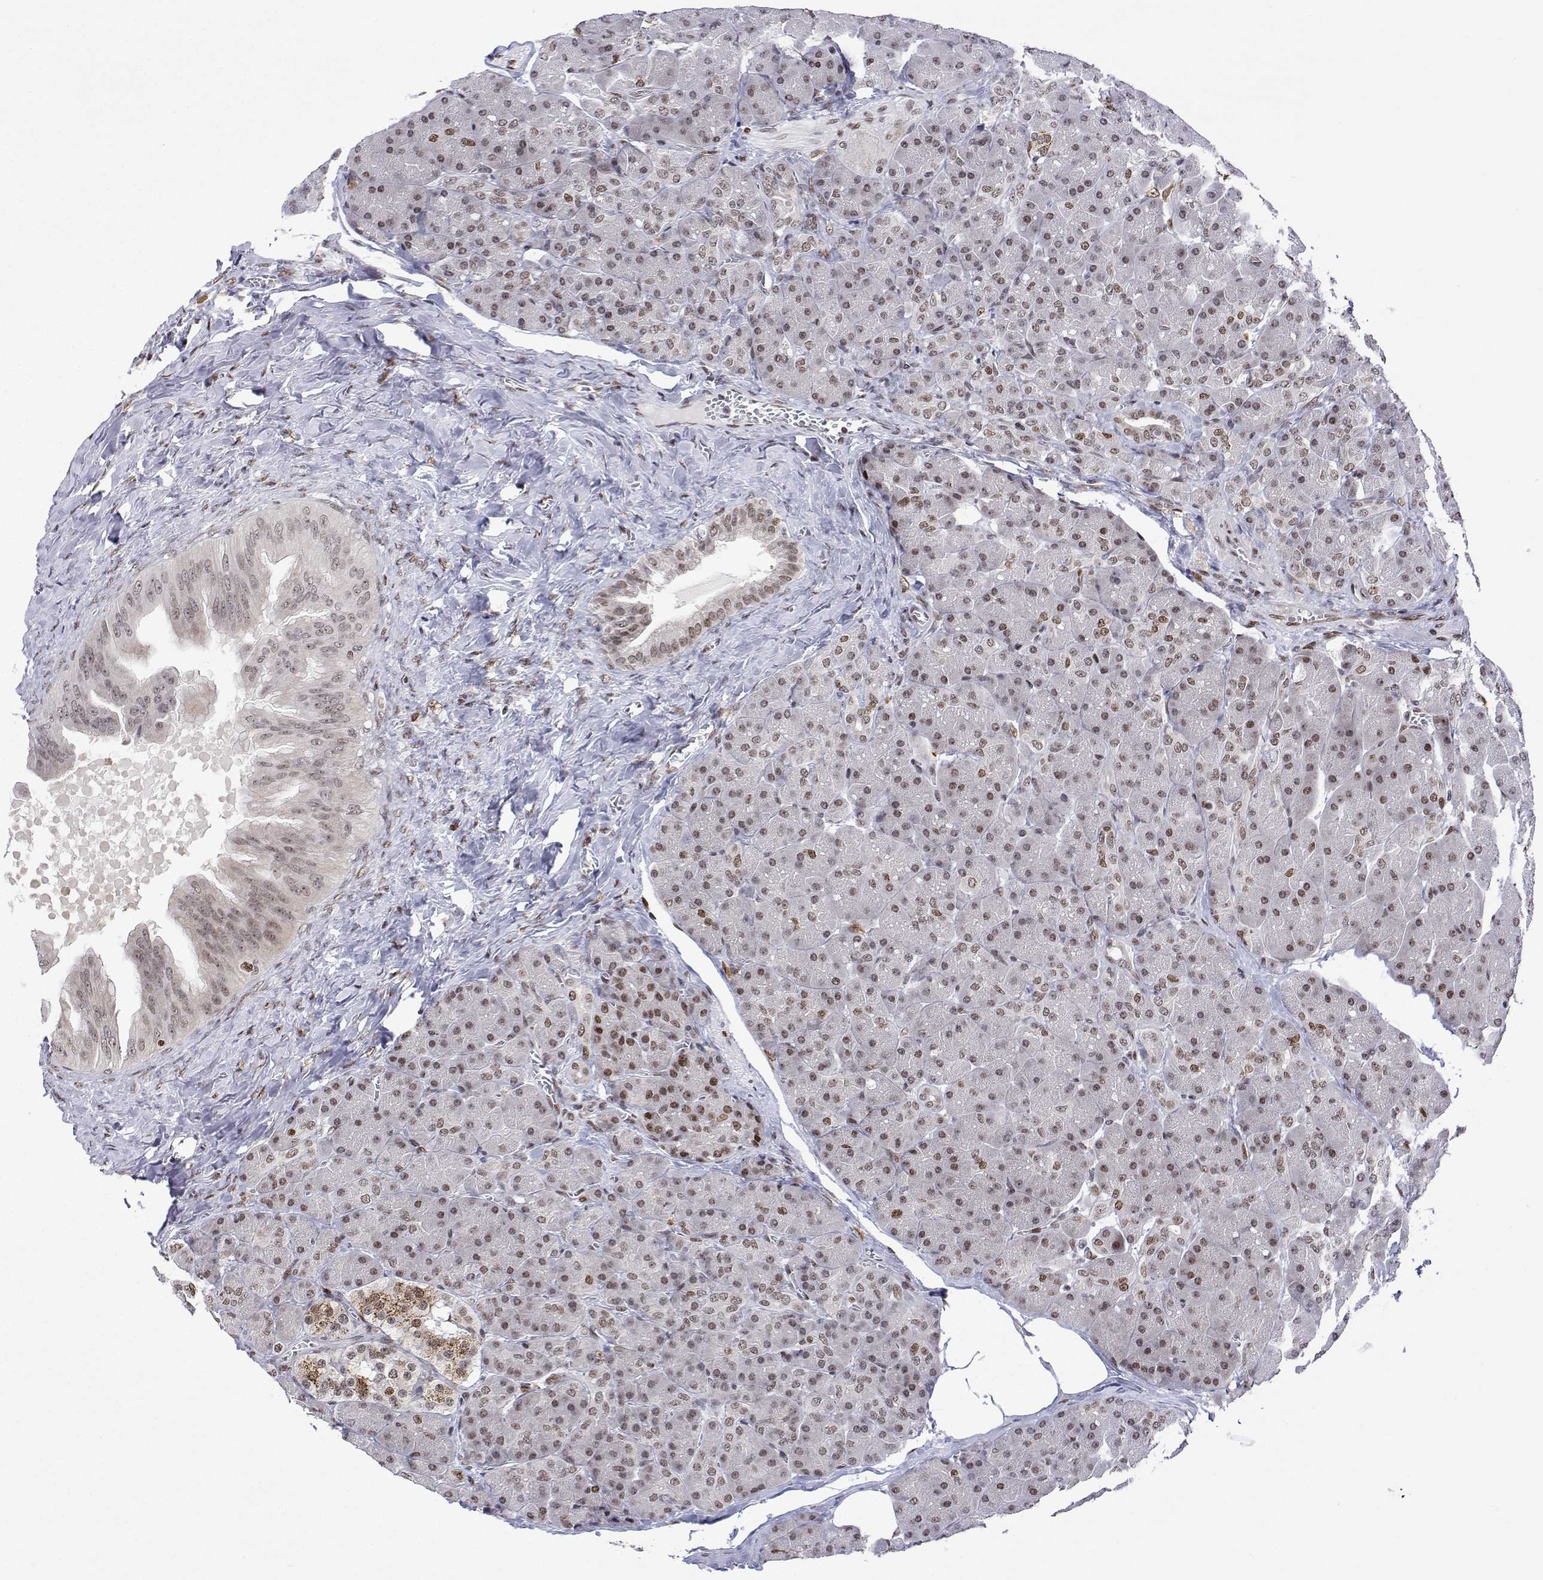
{"staining": {"intensity": "moderate", "quantity": "25%-75%", "location": "nuclear"}, "tissue": "pancreas", "cell_type": "Exocrine glandular cells", "image_type": "normal", "snomed": [{"axis": "morphology", "description": "Normal tissue, NOS"}, {"axis": "topography", "description": "Pancreas"}], "caption": "Human pancreas stained with a protein marker displays moderate staining in exocrine glandular cells.", "gene": "XPC", "patient": {"sex": "male", "age": 55}}